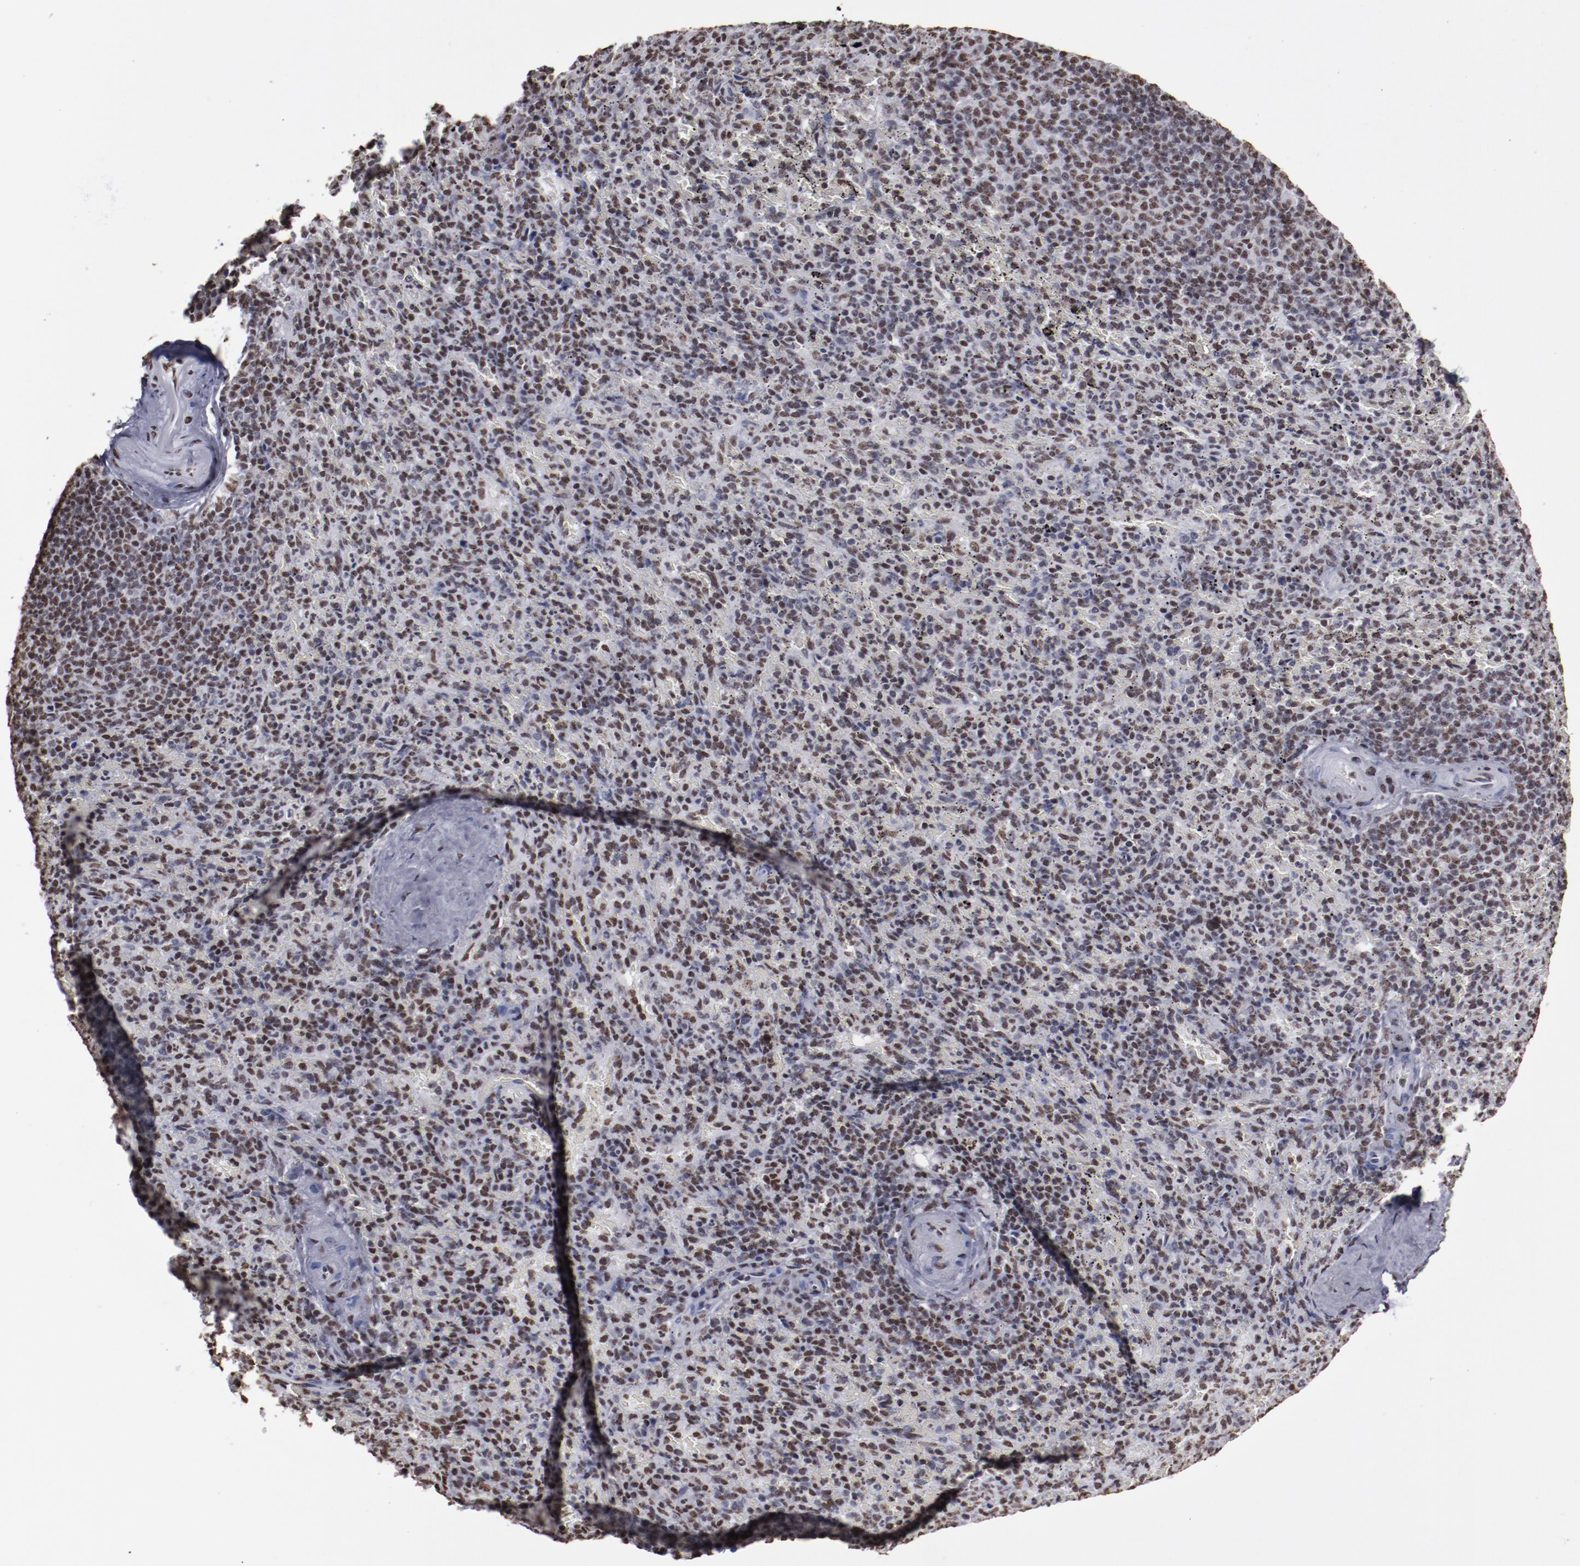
{"staining": {"intensity": "strong", "quantity": ">75%", "location": "nuclear"}, "tissue": "spleen", "cell_type": "Cells in red pulp", "image_type": "normal", "snomed": [{"axis": "morphology", "description": "Normal tissue, NOS"}, {"axis": "topography", "description": "Spleen"}], "caption": "This micrograph displays IHC staining of normal human spleen, with high strong nuclear staining in about >75% of cells in red pulp.", "gene": "HNRNPA1L3", "patient": {"sex": "female", "age": 43}}